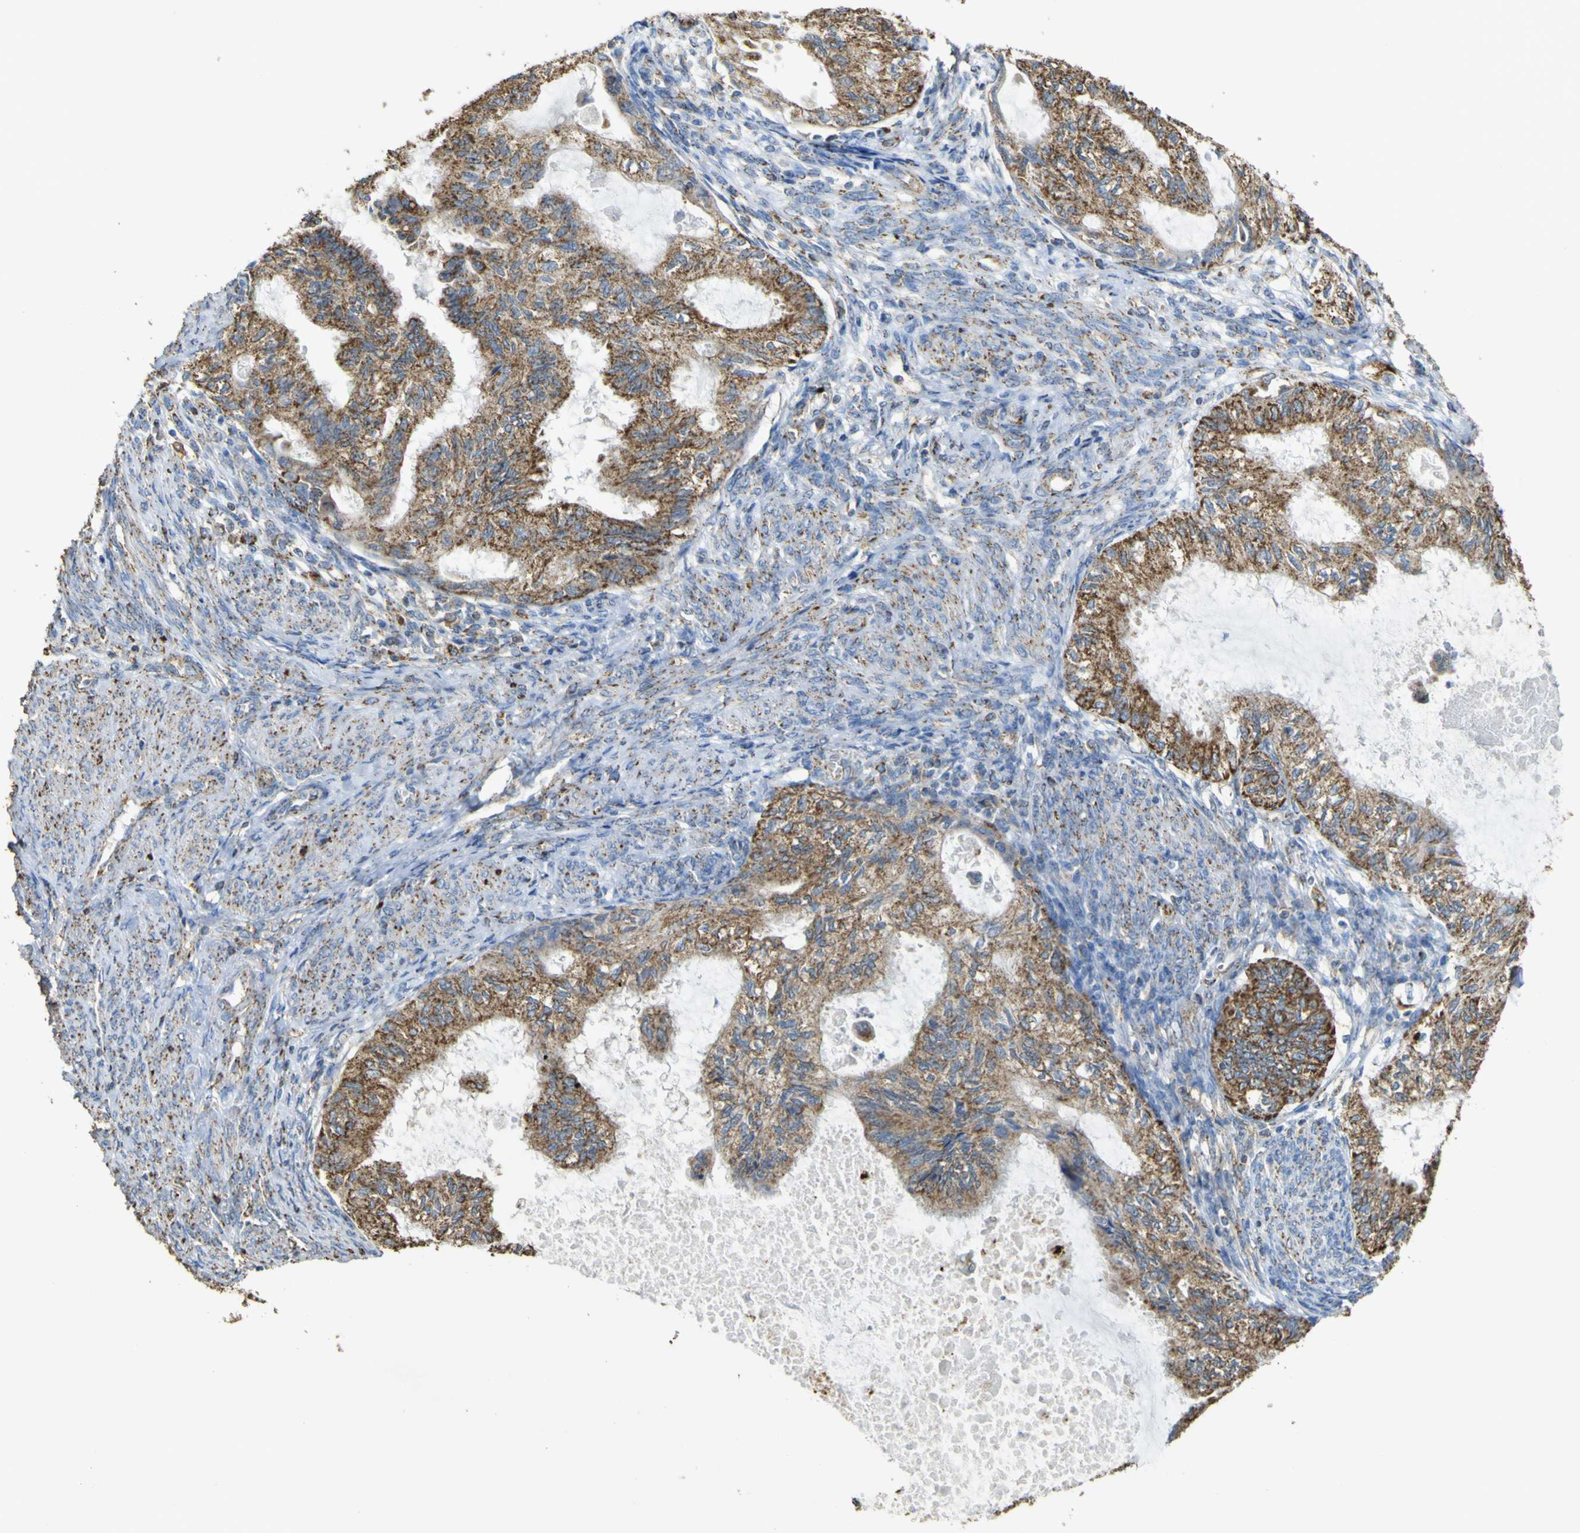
{"staining": {"intensity": "strong", "quantity": ">75%", "location": "cytoplasmic/membranous"}, "tissue": "cervical cancer", "cell_type": "Tumor cells", "image_type": "cancer", "snomed": [{"axis": "morphology", "description": "Normal tissue, NOS"}, {"axis": "morphology", "description": "Adenocarcinoma, NOS"}, {"axis": "topography", "description": "Cervix"}, {"axis": "topography", "description": "Endometrium"}], "caption": "Tumor cells show high levels of strong cytoplasmic/membranous expression in about >75% of cells in human cervical cancer.", "gene": "ACSL3", "patient": {"sex": "female", "age": 86}}